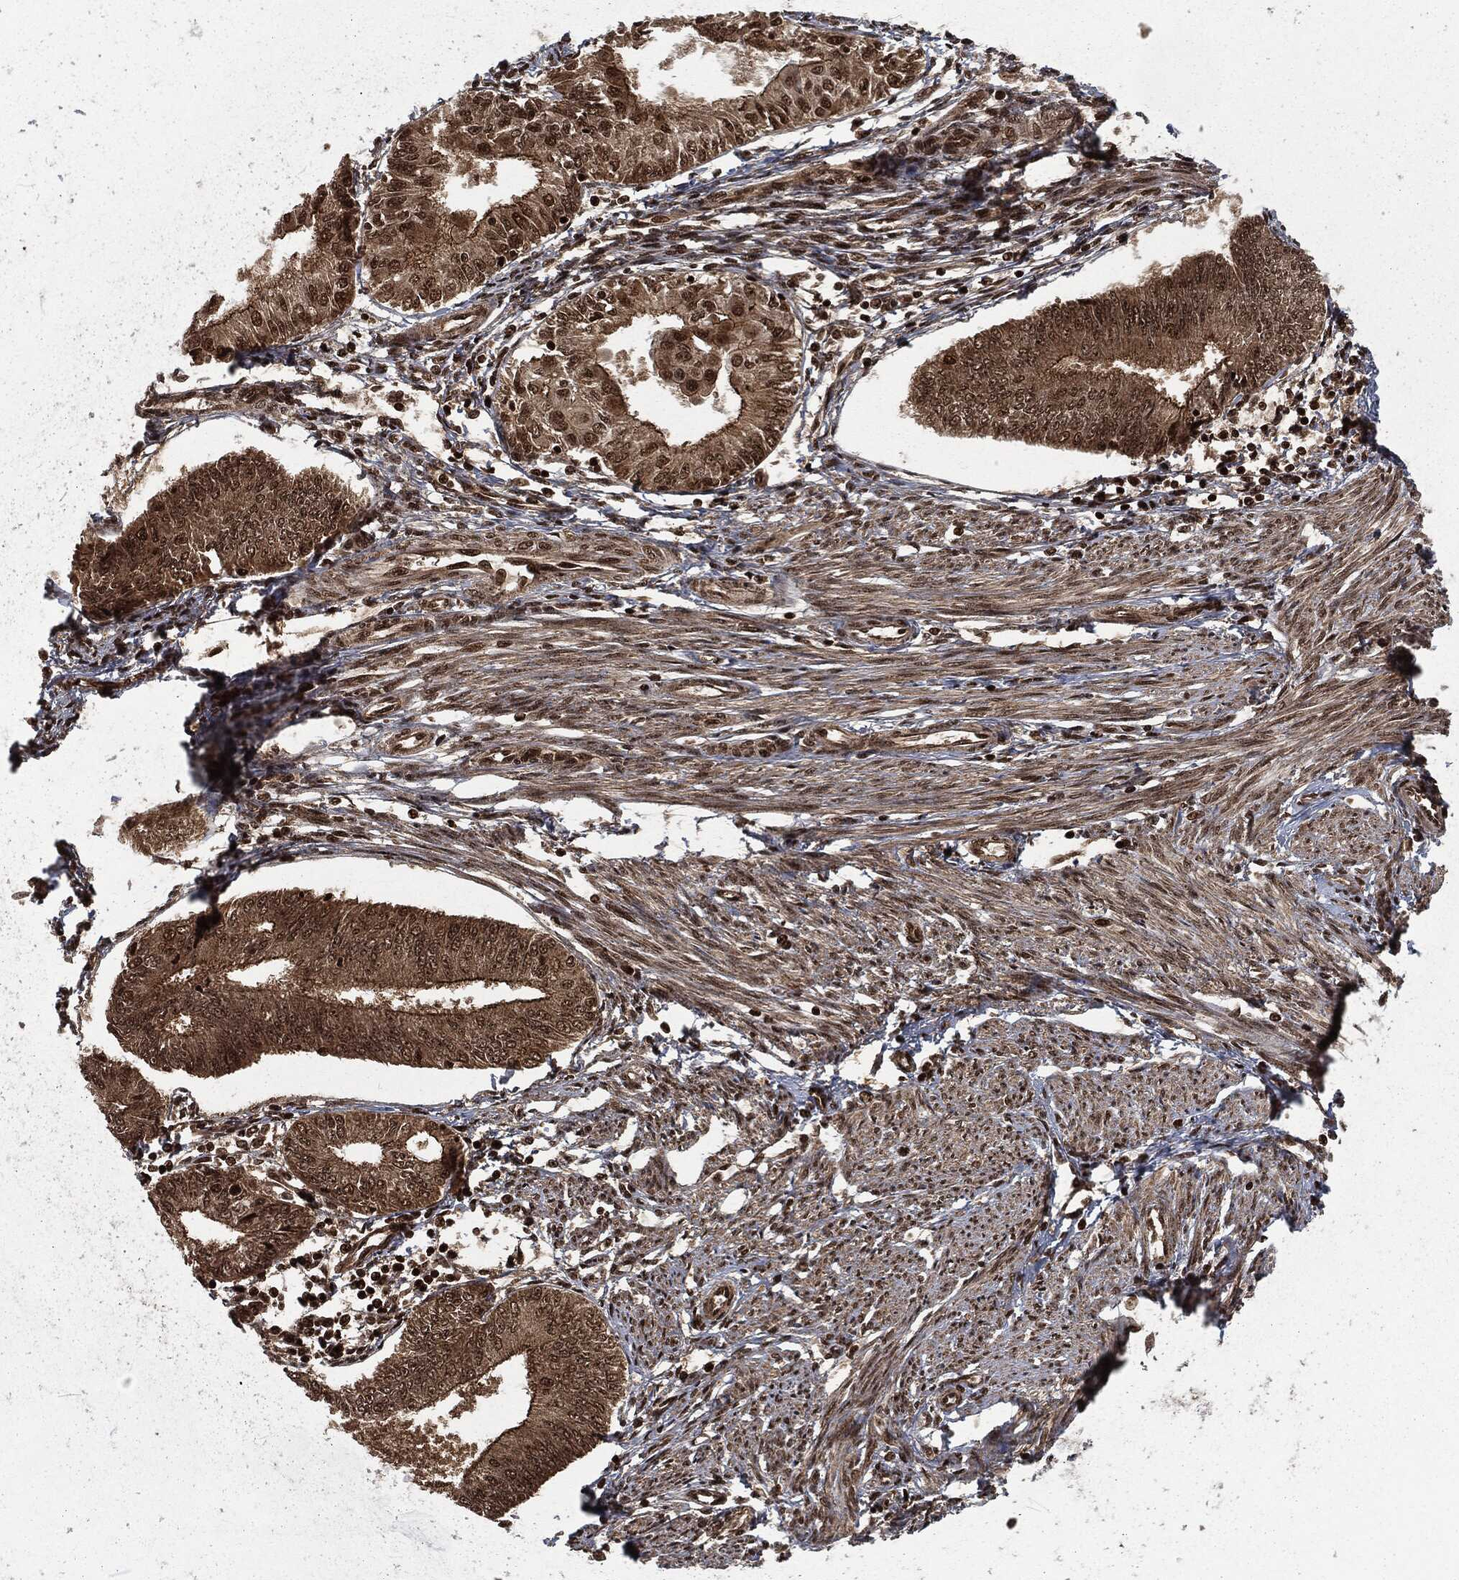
{"staining": {"intensity": "moderate", "quantity": ">75%", "location": "cytoplasmic/membranous,nuclear"}, "tissue": "endometrial cancer", "cell_type": "Tumor cells", "image_type": "cancer", "snomed": [{"axis": "morphology", "description": "Adenocarcinoma, NOS"}, {"axis": "topography", "description": "Endometrium"}], "caption": "The micrograph reveals a brown stain indicating the presence of a protein in the cytoplasmic/membranous and nuclear of tumor cells in endometrial cancer (adenocarcinoma).", "gene": "NGRN", "patient": {"sex": "female", "age": 68}}